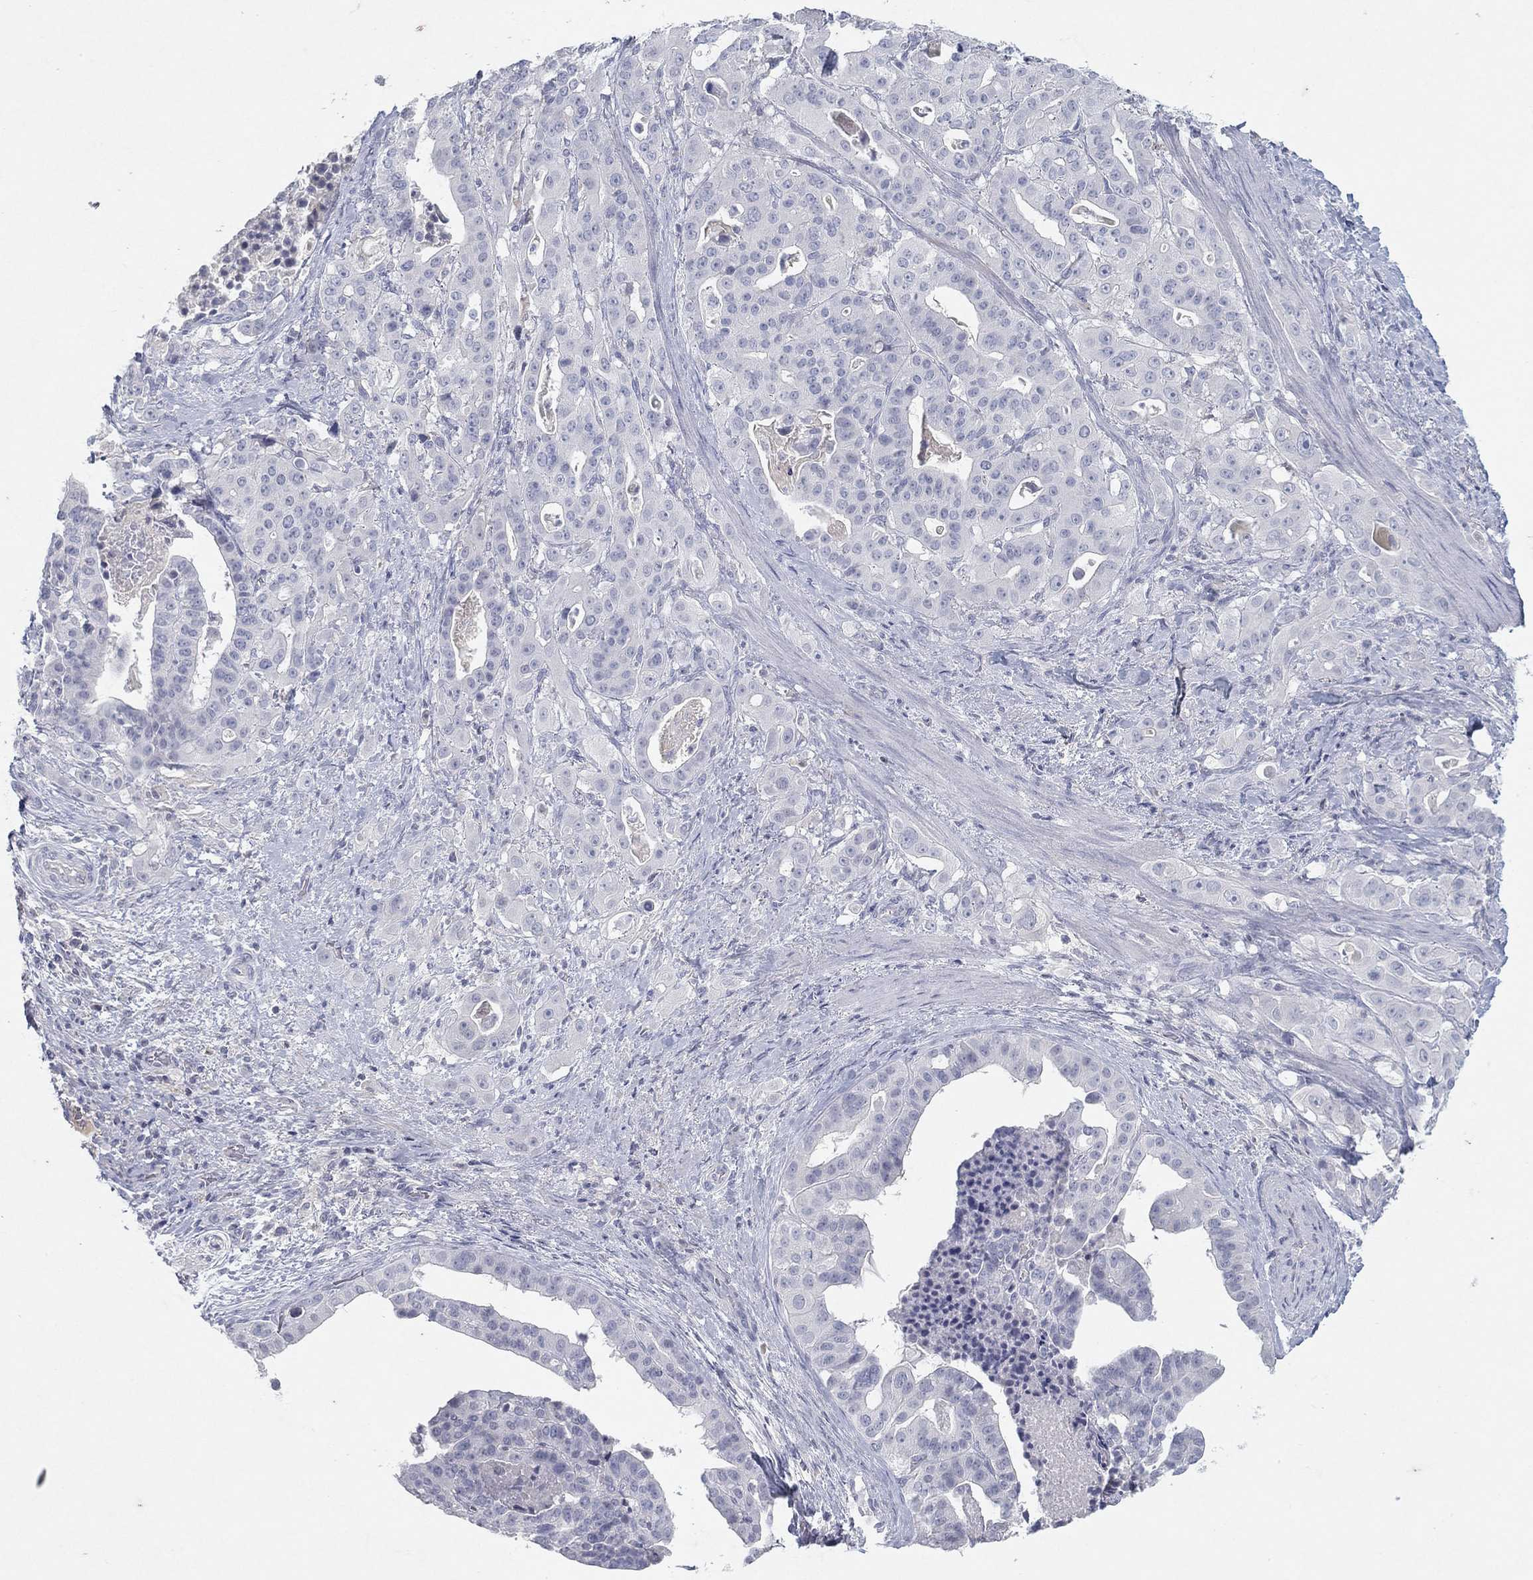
{"staining": {"intensity": "negative", "quantity": "none", "location": "none"}, "tissue": "stomach cancer", "cell_type": "Tumor cells", "image_type": "cancer", "snomed": [{"axis": "morphology", "description": "Adenocarcinoma, NOS"}, {"axis": "topography", "description": "Stomach"}], "caption": "This is an immunohistochemistry (IHC) image of human adenocarcinoma (stomach). There is no positivity in tumor cells.", "gene": "CPT1B", "patient": {"sex": "male", "age": 48}}